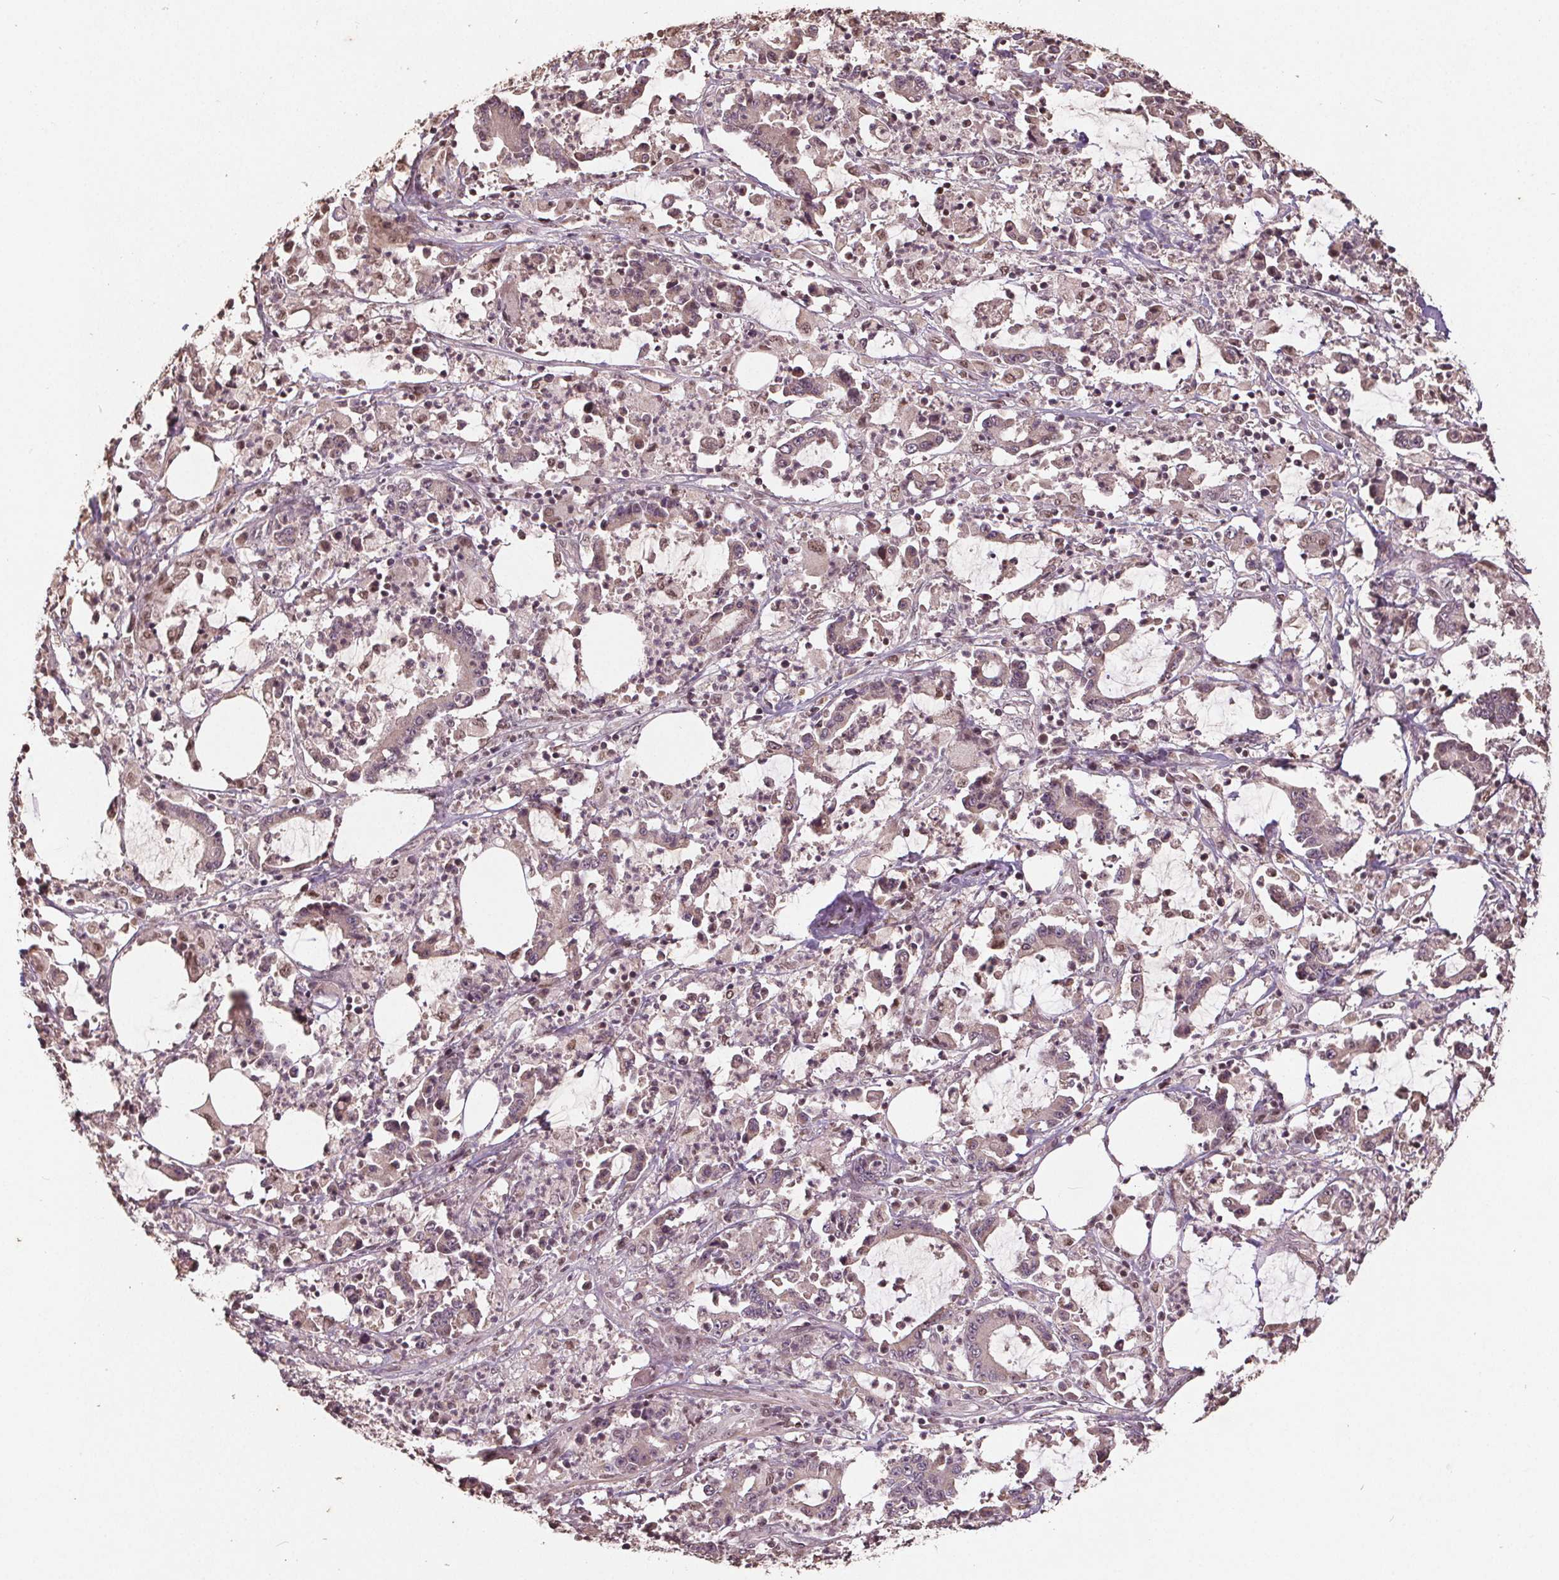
{"staining": {"intensity": "weak", "quantity": ">75%", "location": "cytoplasmic/membranous,nuclear"}, "tissue": "stomach cancer", "cell_type": "Tumor cells", "image_type": "cancer", "snomed": [{"axis": "morphology", "description": "Adenocarcinoma, NOS"}, {"axis": "topography", "description": "Stomach, upper"}], "caption": "This is an image of IHC staining of stomach cancer, which shows weak staining in the cytoplasmic/membranous and nuclear of tumor cells.", "gene": "DNMT3B", "patient": {"sex": "male", "age": 68}}